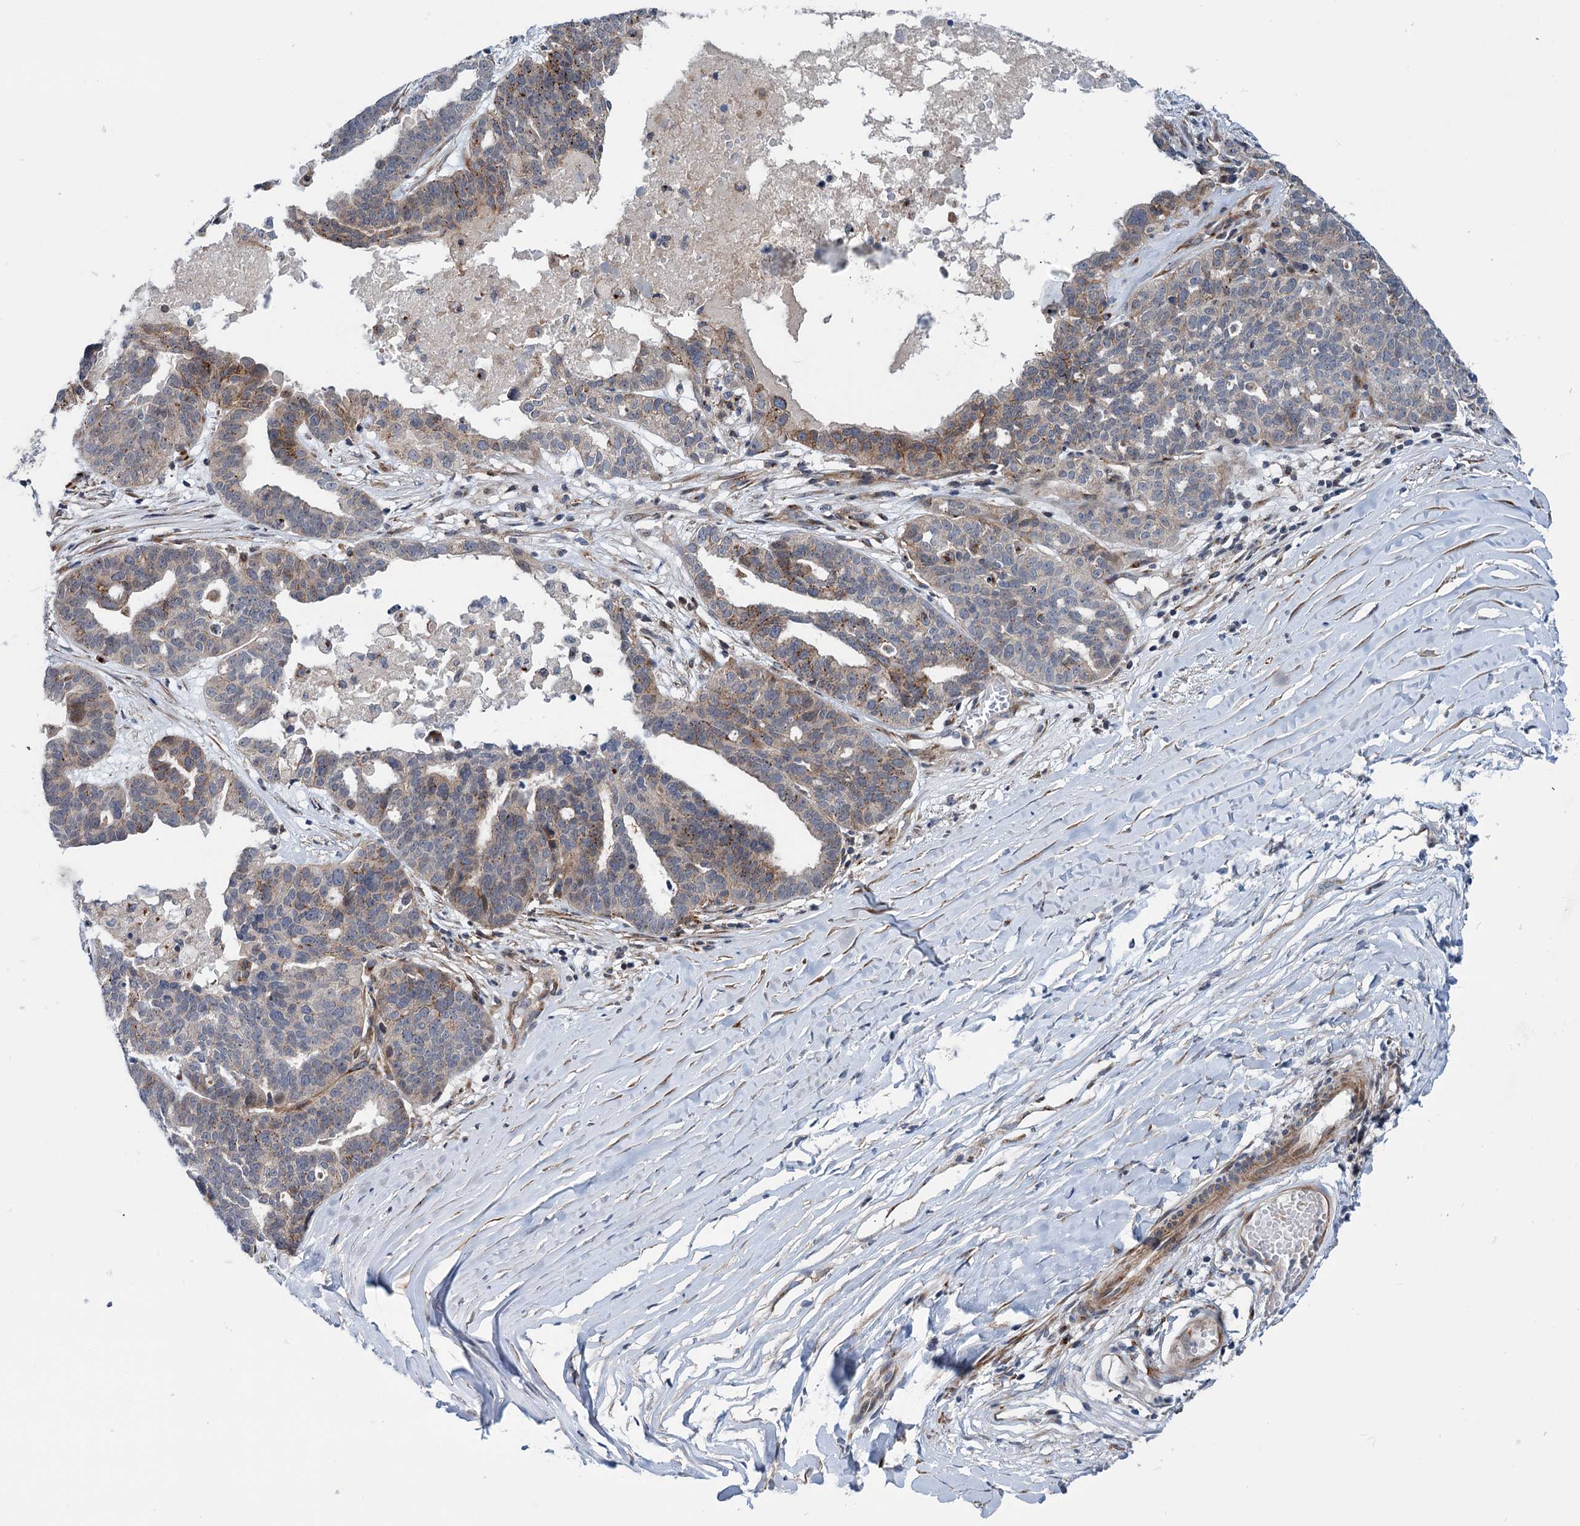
{"staining": {"intensity": "moderate", "quantity": "<25%", "location": "cytoplasmic/membranous"}, "tissue": "ovarian cancer", "cell_type": "Tumor cells", "image_type": "cancer", "snomed": [{"axis": "morphology", "description": "Cystadenocarcinoma, serous, NOS"}, {"axis": "topography", "description": "Ovary"}], "caption": "The photomicrograph reveals staining of ovarian cancer, revealing moderate cytoplasmic/membranous protein positivity (brown color) within tumor cells.", "gene": "ELP4", "patient": {"sex": "female", "age": 59}}